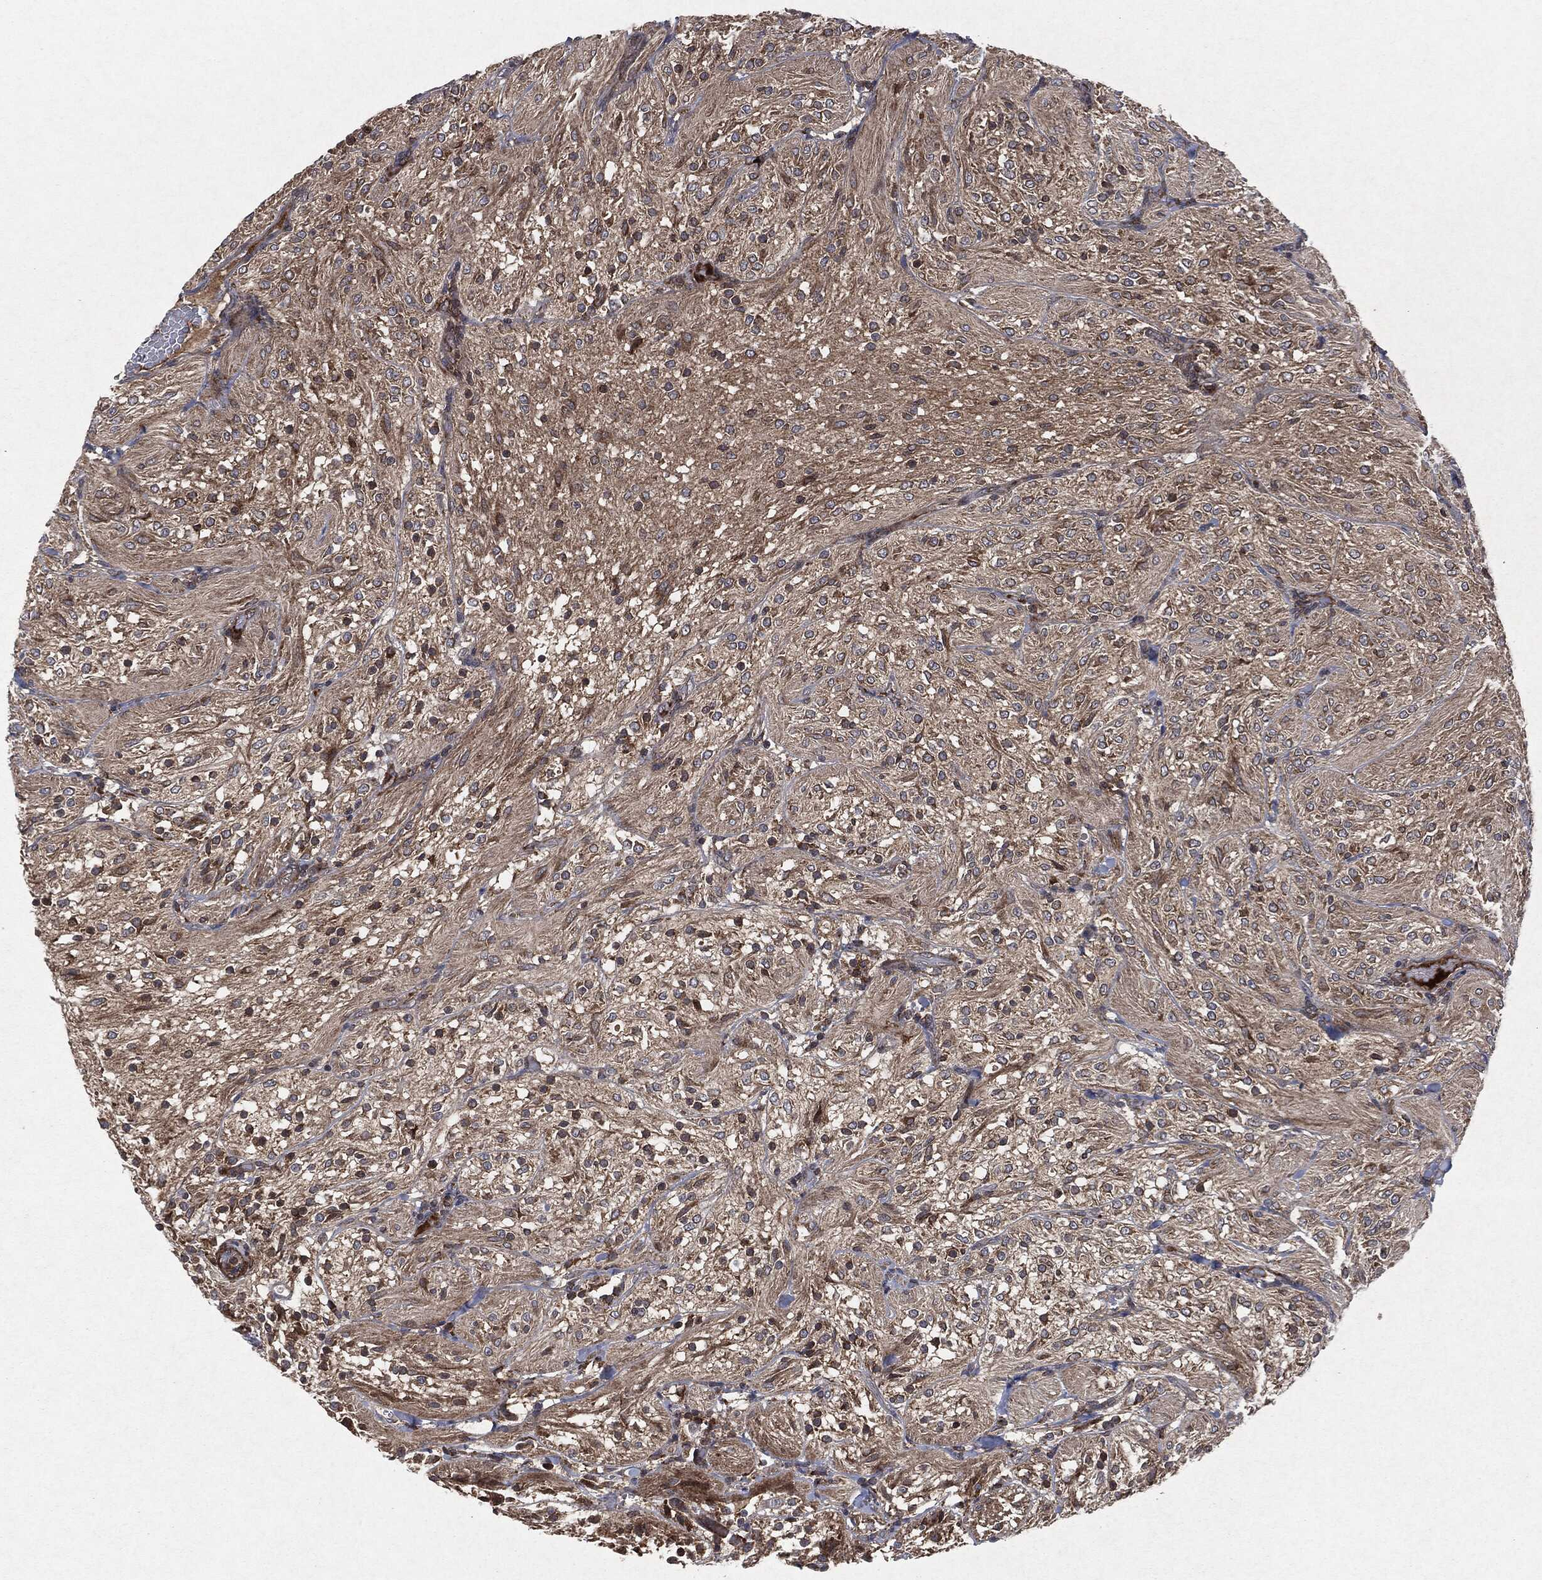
{"staining": {"intensity": "strong", "quantity": "<25%", "location": "cytoplasmic/membranous"}, "tissue": "glioma", "cell_type": "Tumor cells", "image_type": "cancer", "snomed": [{"axis": "morphology", "description": "Glioma, malignant, Low grade"}, {"axis": "topography", "description": "Brain"}], "caption": "Human malignant glioma (low-grade) stained with a brown dye demonstrates strong cytoplasmic/membranous positive staining in about <25% of tumor cells.", "gene": "RAF1", "patient": {"sex": "male", "age": 3}}